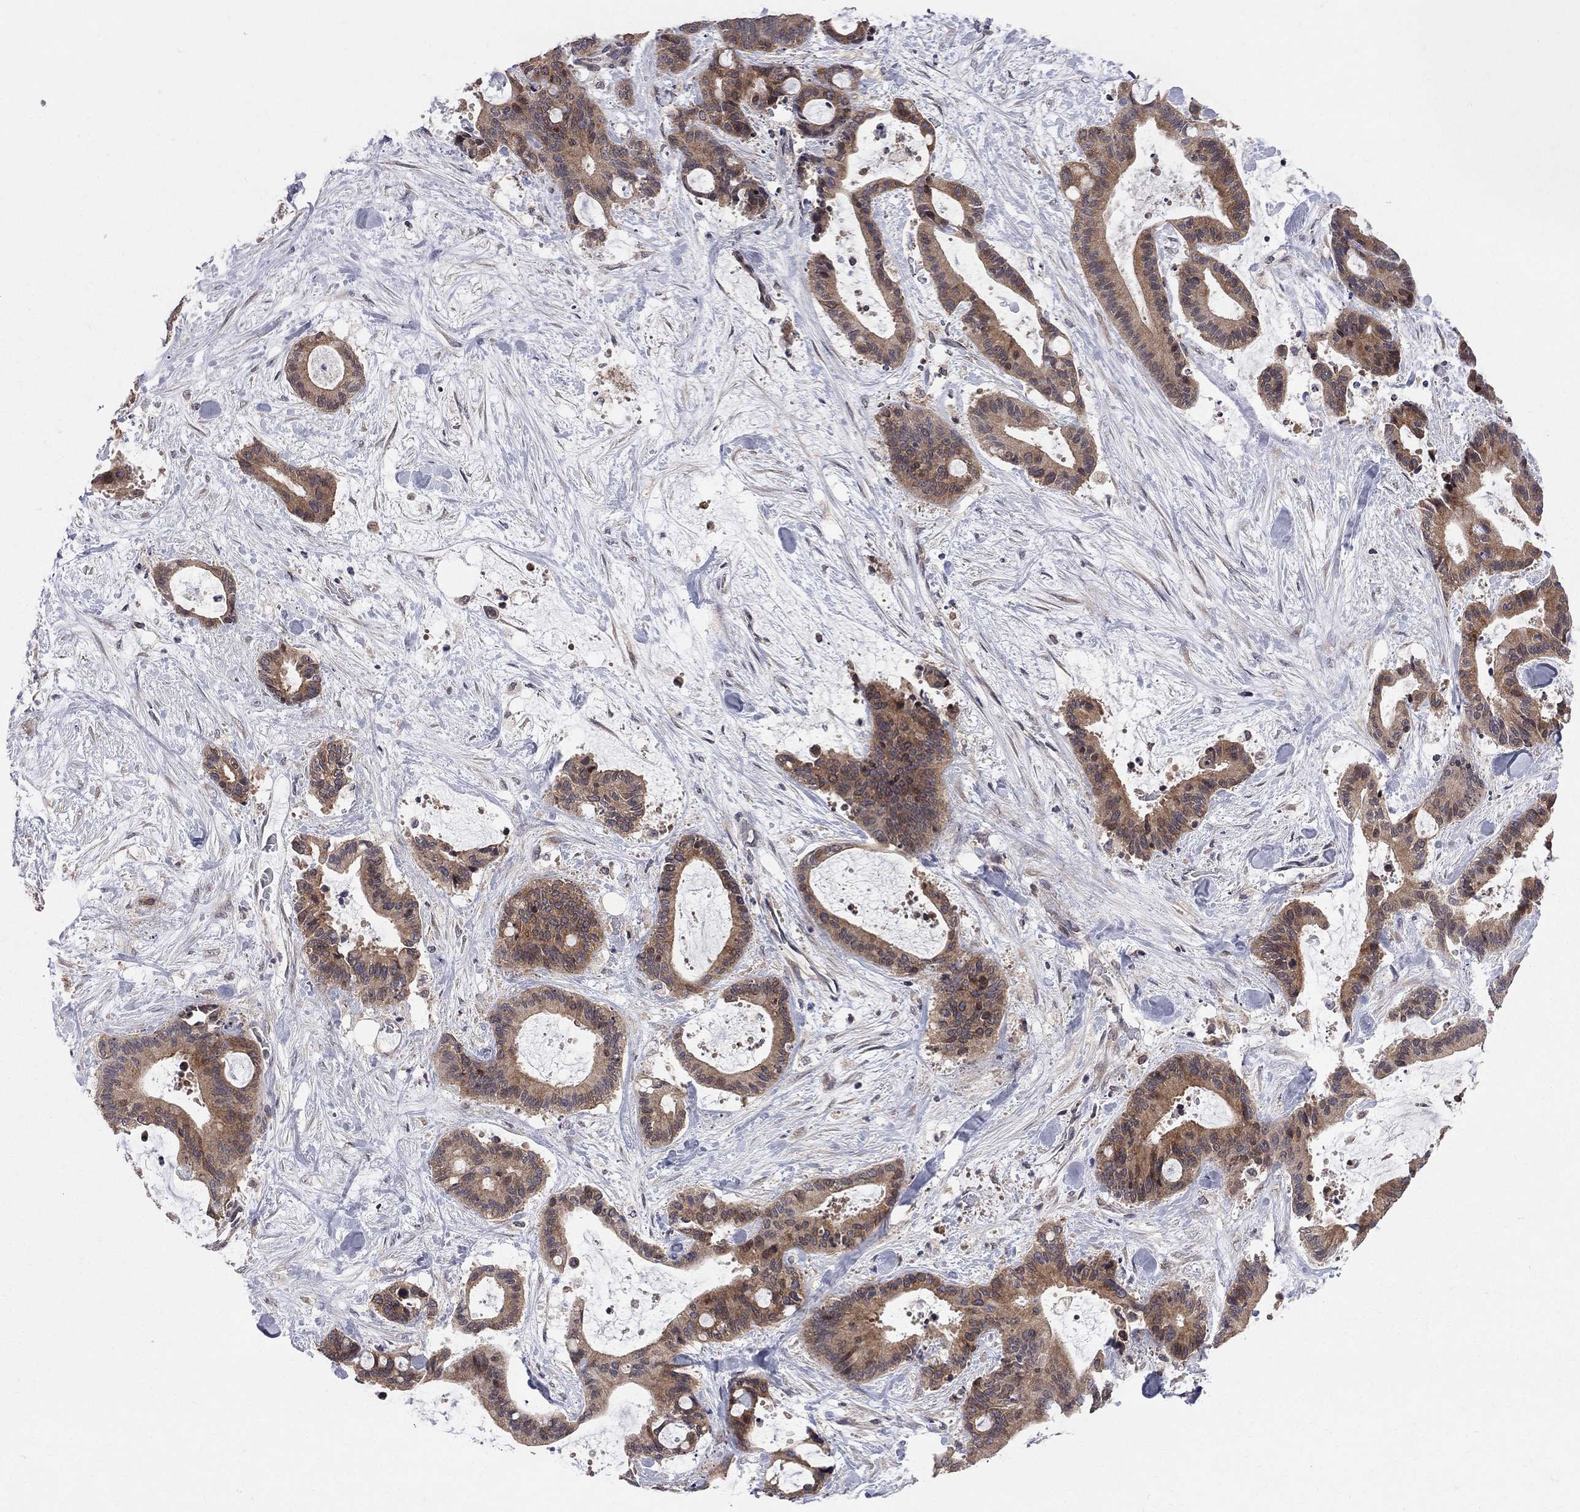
{"staining": {"intensity": "strong", "quantity": "<25%", "location": "cytoplasmic/membranous"}, "tissue": "liver cancer", "cell_type": "Tumor cells", "image_type": "cancer", "snomed": [{"axis": "morphology", "description": "Cholangiocarcinoma"}, {"axis": "topography", "description": "Liver"}], "caption": "Brown immunohistochemical staining in human liver cholangiocarcinoma displays strong cytoplasmic/membranous positivity in approximately <25% of tumor cells.", "gene": "CNOT11", "patient": {"sex": "female", "age": 73}}